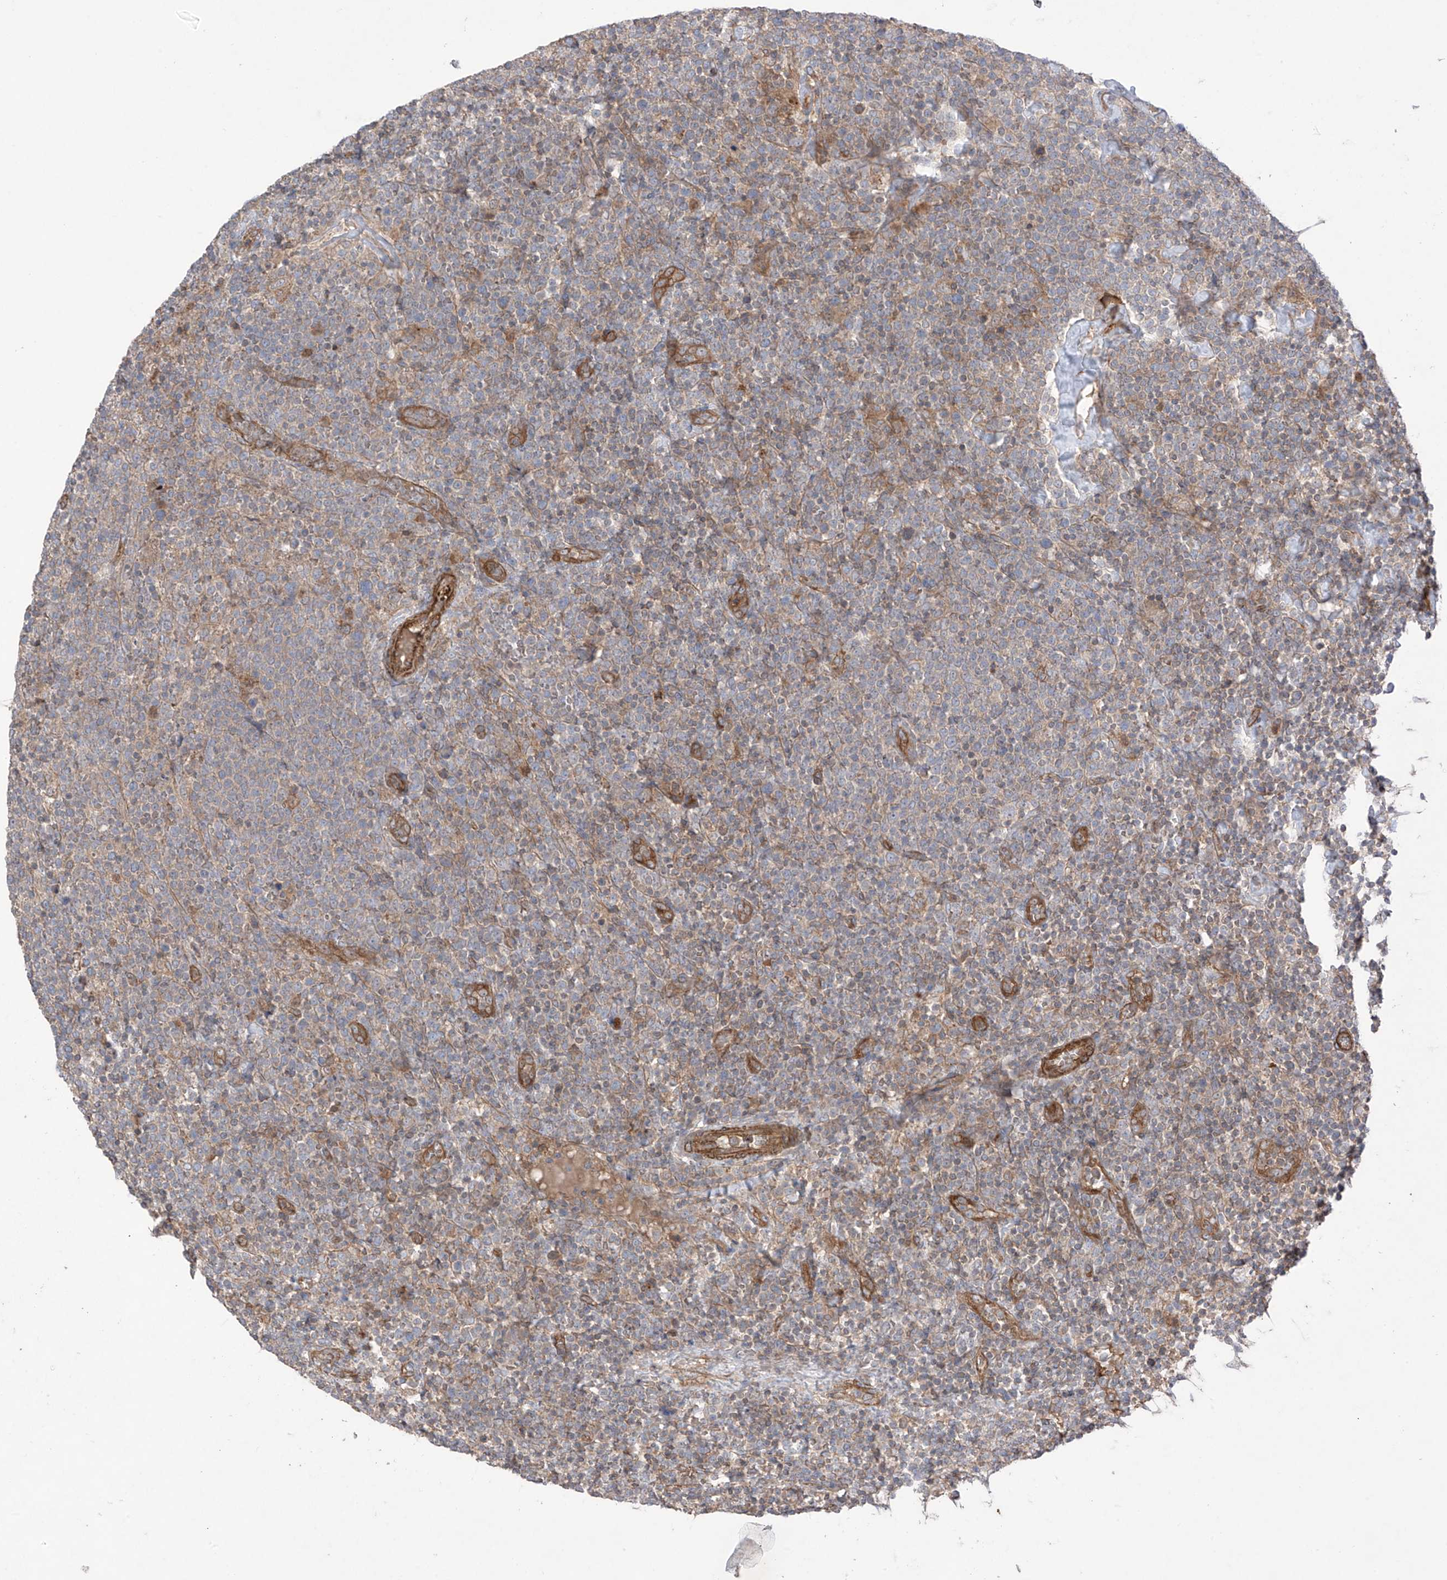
{"staining": {"intensity": "weak", "quantity": "<25%", "location": "cytoplasmic/membranous"}, "tissue": "lymphoma", "cell_type": "Tumor cells", "image_type": "cancer", "snomed": [{"axis": "morphology", "description": "Malignant lymphoma, non-Hodgkin's type, High grade"}, {"axis": "topography", "description": "Lymph node"}], "caption": "An IHC image of malignant lymphoma, non-Hodgkin's type (high-grade) is shown. There is no staining in tumor cells of malignant lymphoma, non-Hodgkin's type (high-grade). The staining is performed using DAB (3,3'-diaminobenzidine) brown chromogen with nuclei counter-stained in using hematoxylin.", "gene": "TRMU", "patient": {"sex": "male", "age": 61}}